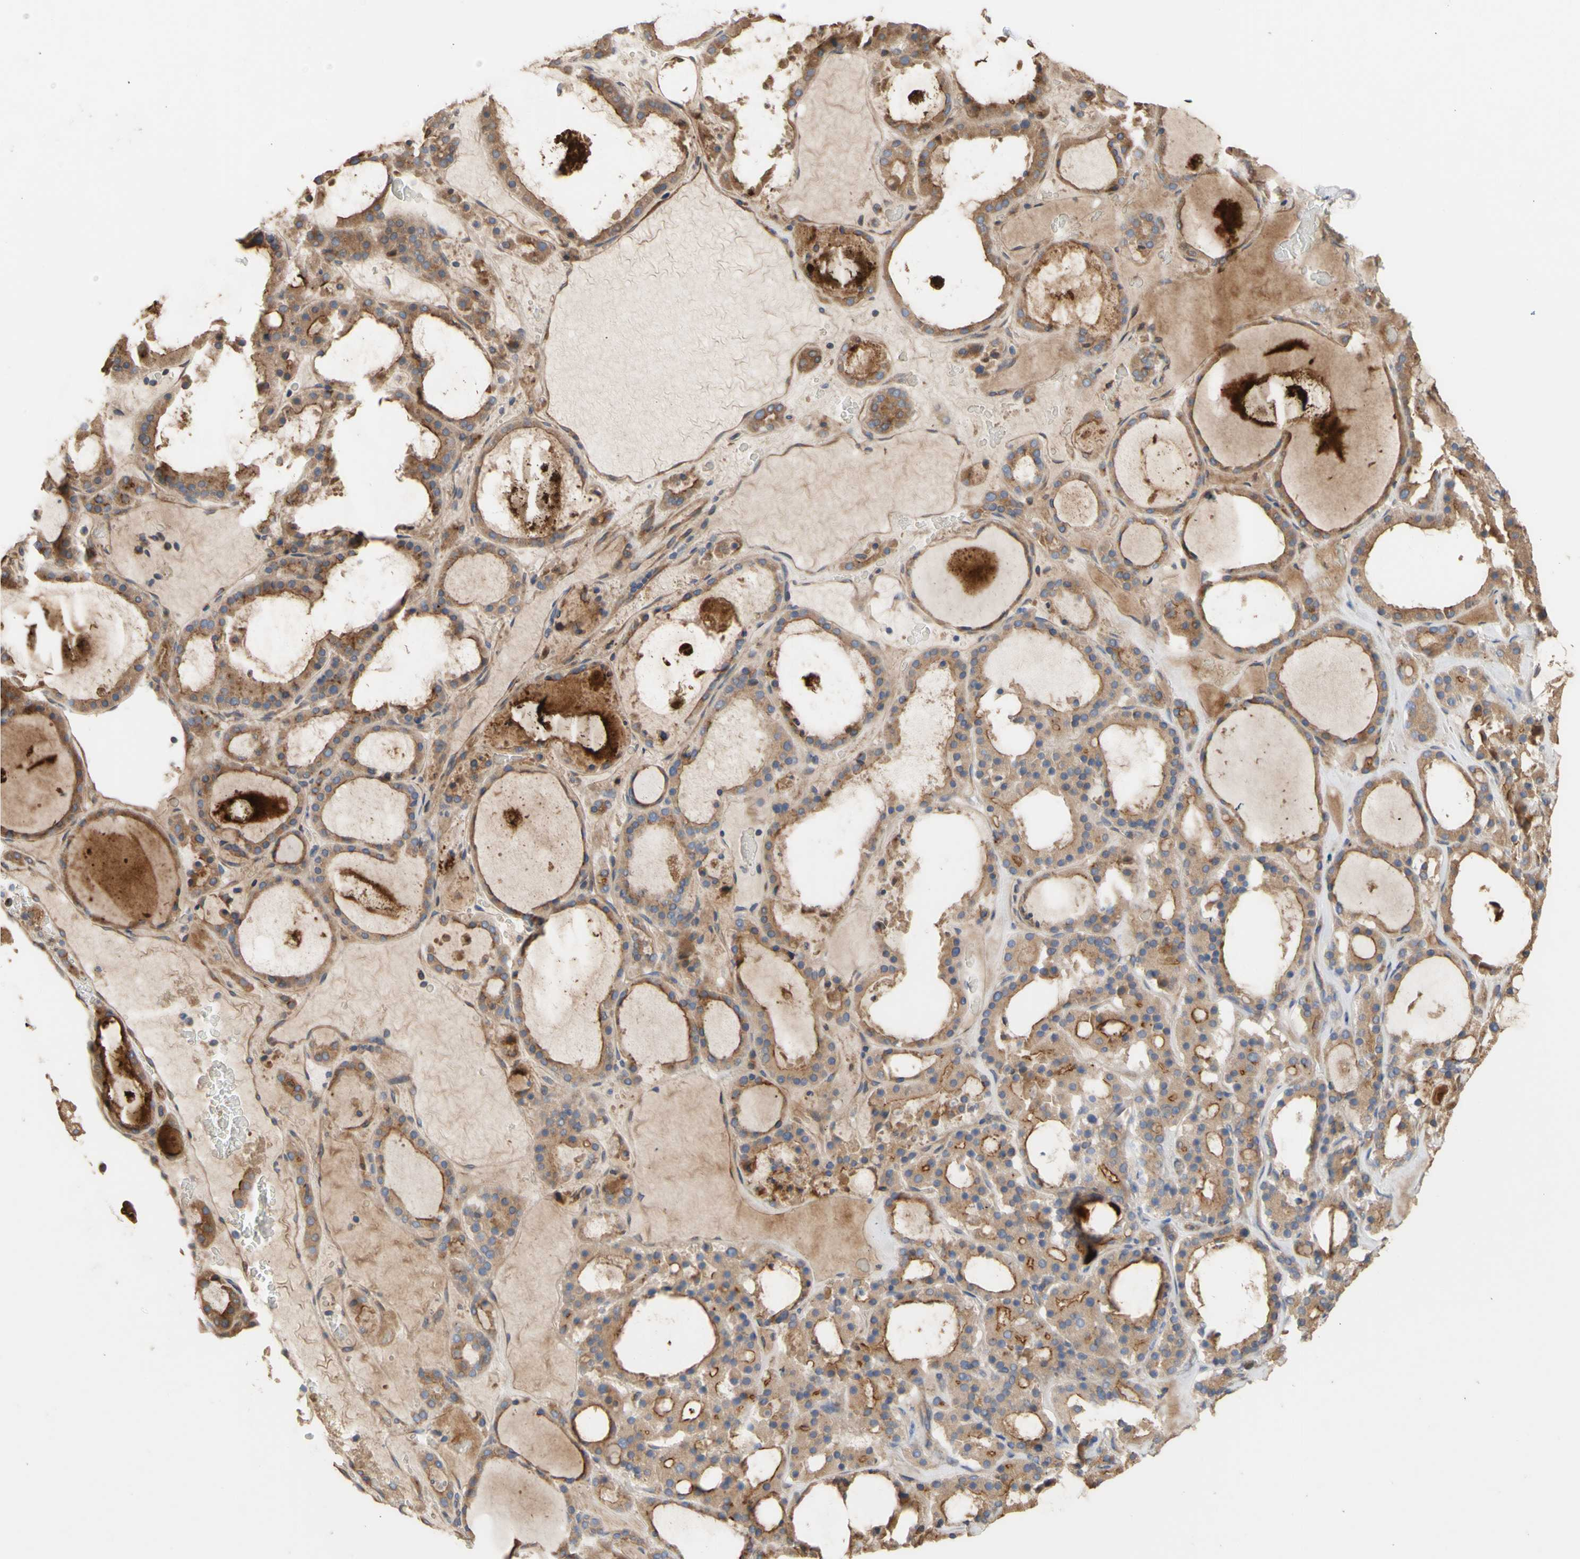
{"staining": {"intensity": "moderate", "quantity": ">75%", "location": "cytoplasmic/membranous"}, "tissue": "thyroid gland", "cell_type": "Glandular cells", "image_type": "normal", "snomed": [{"axis": "morphology", "description": "Normal tissue, NOS"}, {"axis": "morphology", "description": "Carcinoma, NOS"}, {"axis": "topography", "description": "Thyroid gland"}], "caption": "Immunohistochemistry of normal human thyroid gland displays medium levels of moderate cytoplasmic/membranous positivity in about >75% of glandular cells.", "gene": "NECTIN3", "patient": {"sex": "female", "age": 86}}